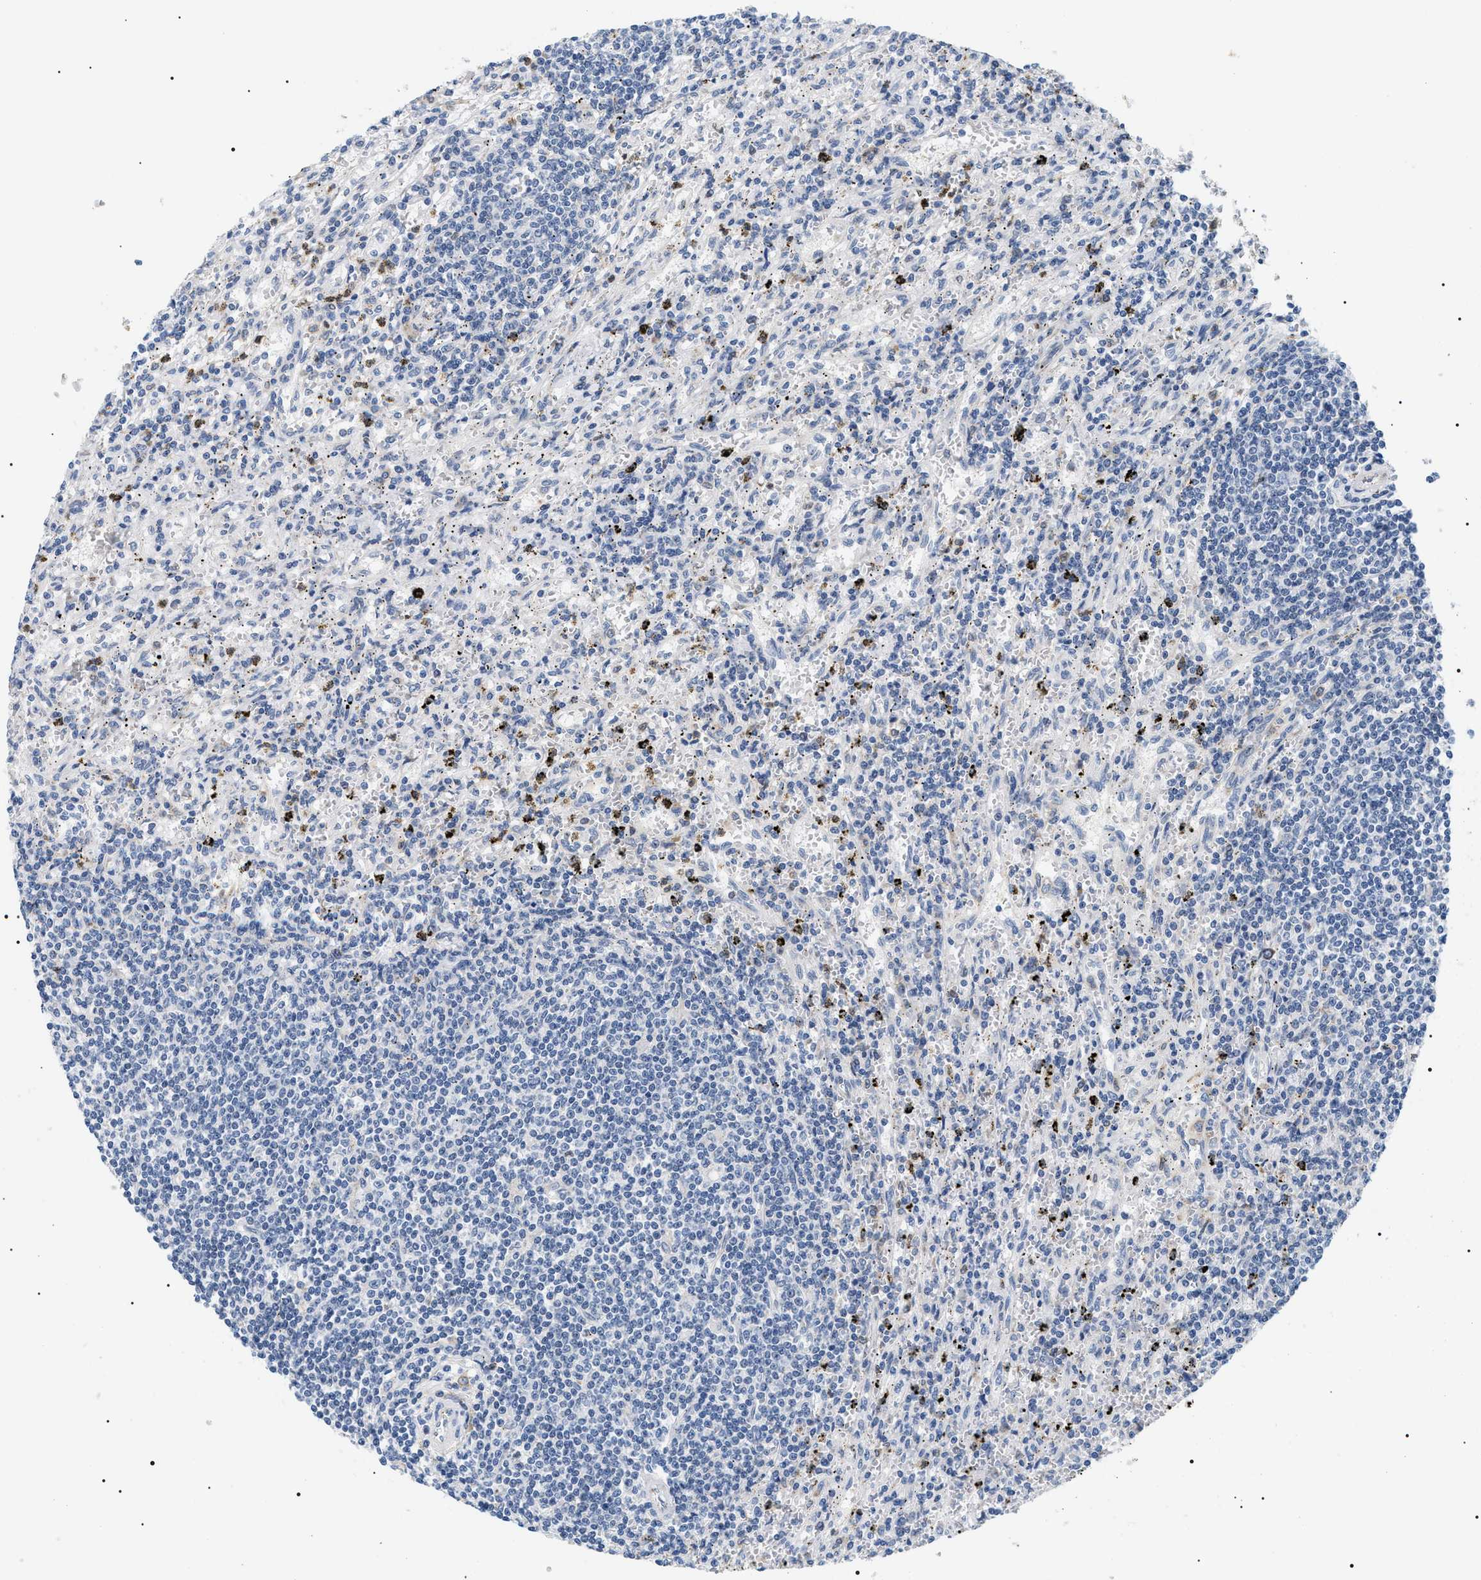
{"staining": {"intensity": "negative", "quantity": "none", "location": "none"}, "tissue": "lymphoma", "cell_type": "Tumor cells", "image_type": "cancer", "snomed": [{"axis": "morphology", "description": "Malignant lymphoma, non-Hodgkin's type, Low grade"}, {"axis": "topography", "description": "Spleen"}], "caption": "There is no significant staining in tumor cells of low-grade malignant lymphoma, non-Hodgkin's type.", "gene": "HSD17B11", "patient": {"sex": "male", "age": 76}}